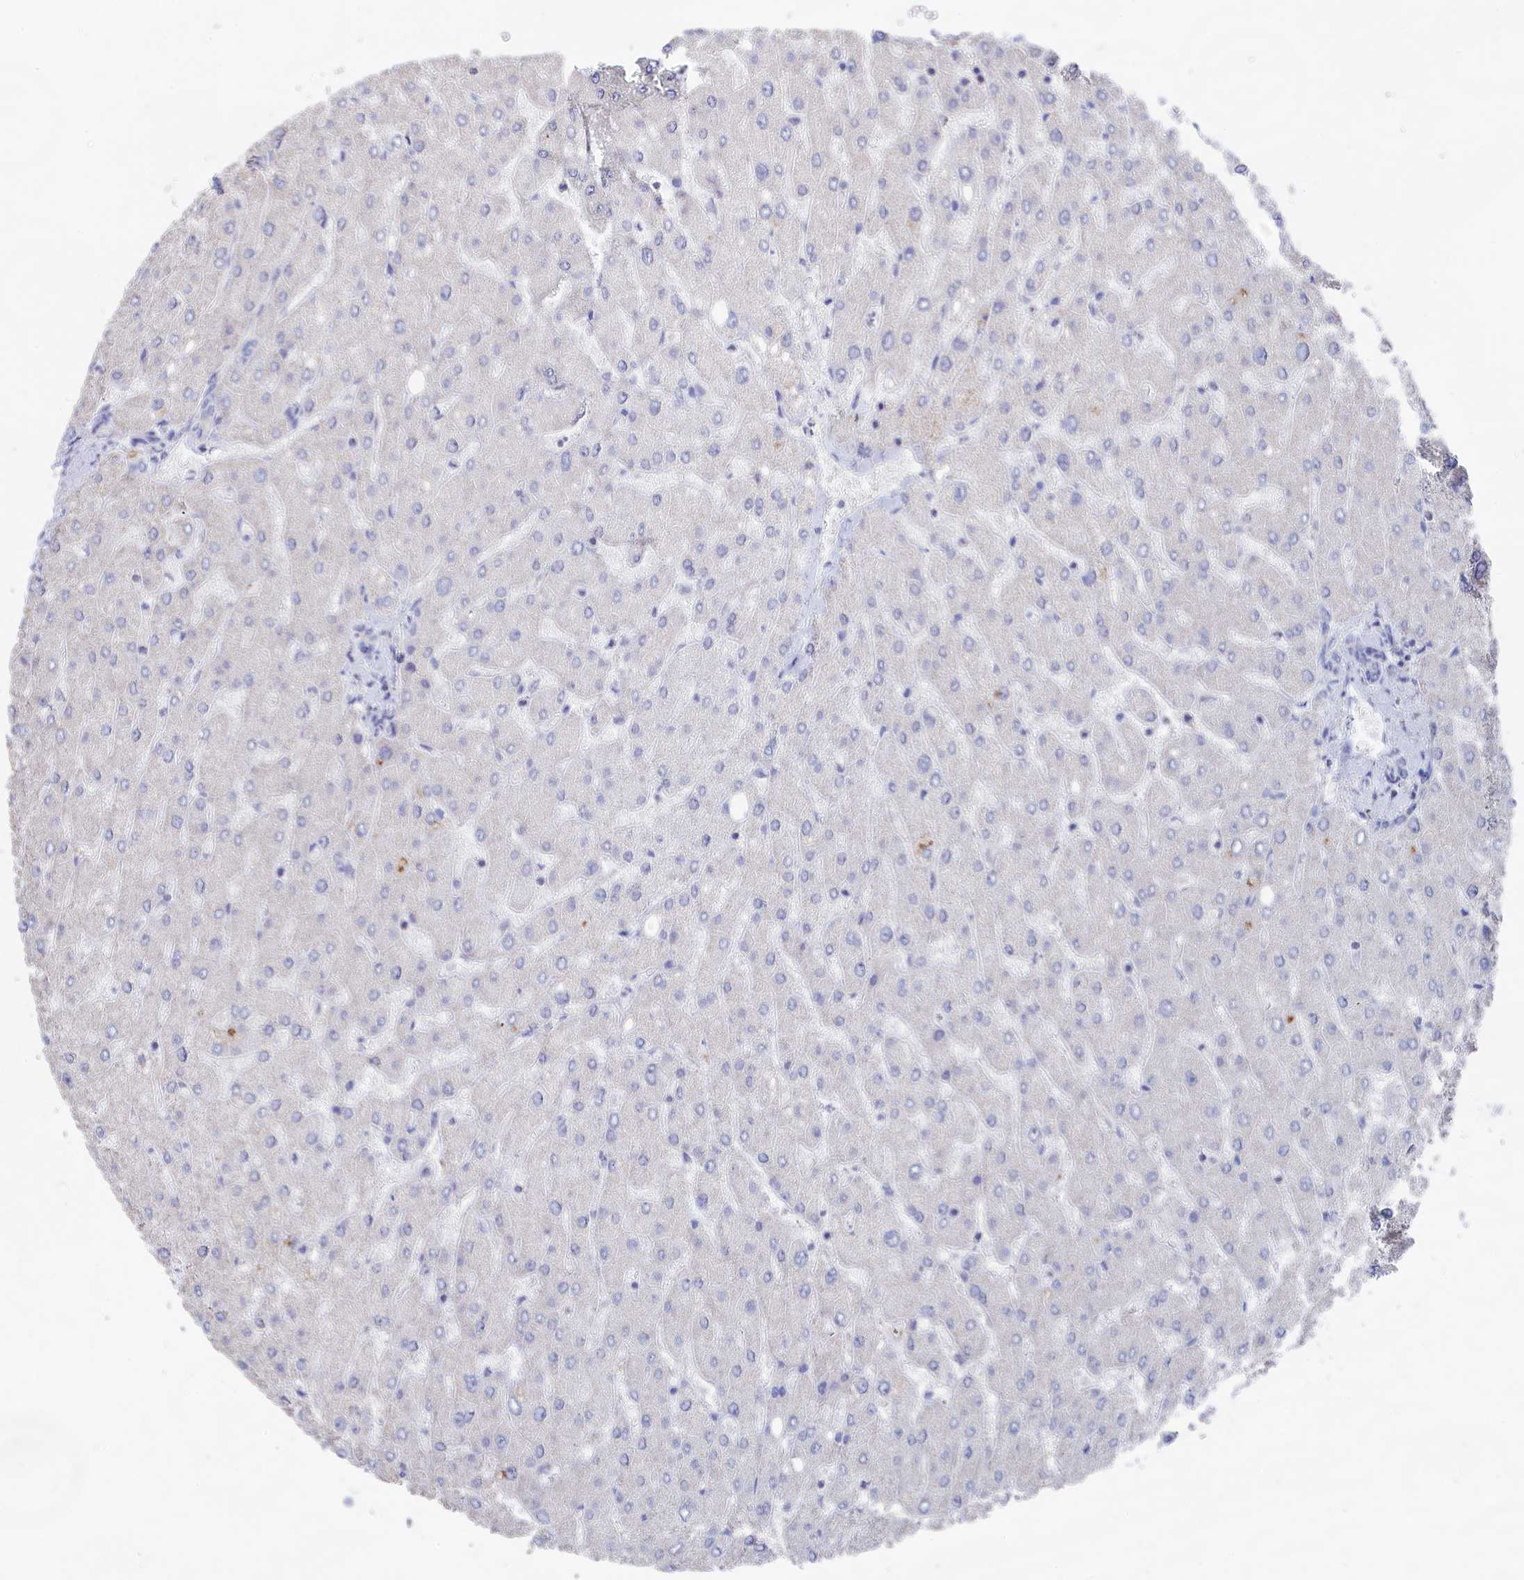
{"staining": {"intensity": "negative", "quantity": "none", "location": "none"}, "tissue": "liver", "cell_type": "Cholangiocytes", "image_type": "normal", "snomed": [{"axis": "morphology", "description": "Normal tissue, NOS"}, {"axis": "topography", "description": "Liver"}], "caption": "A micrograph of liver stained for a protein displays no brown staining in cholangiocytes. The staining is performed using DAB (3,3'-diaminobenzidine) brown chromogen with nuclei counter-stained in using hematoxylin.", "gene": "SEMG2", "patient": {"sex": "male", "age": 55}}